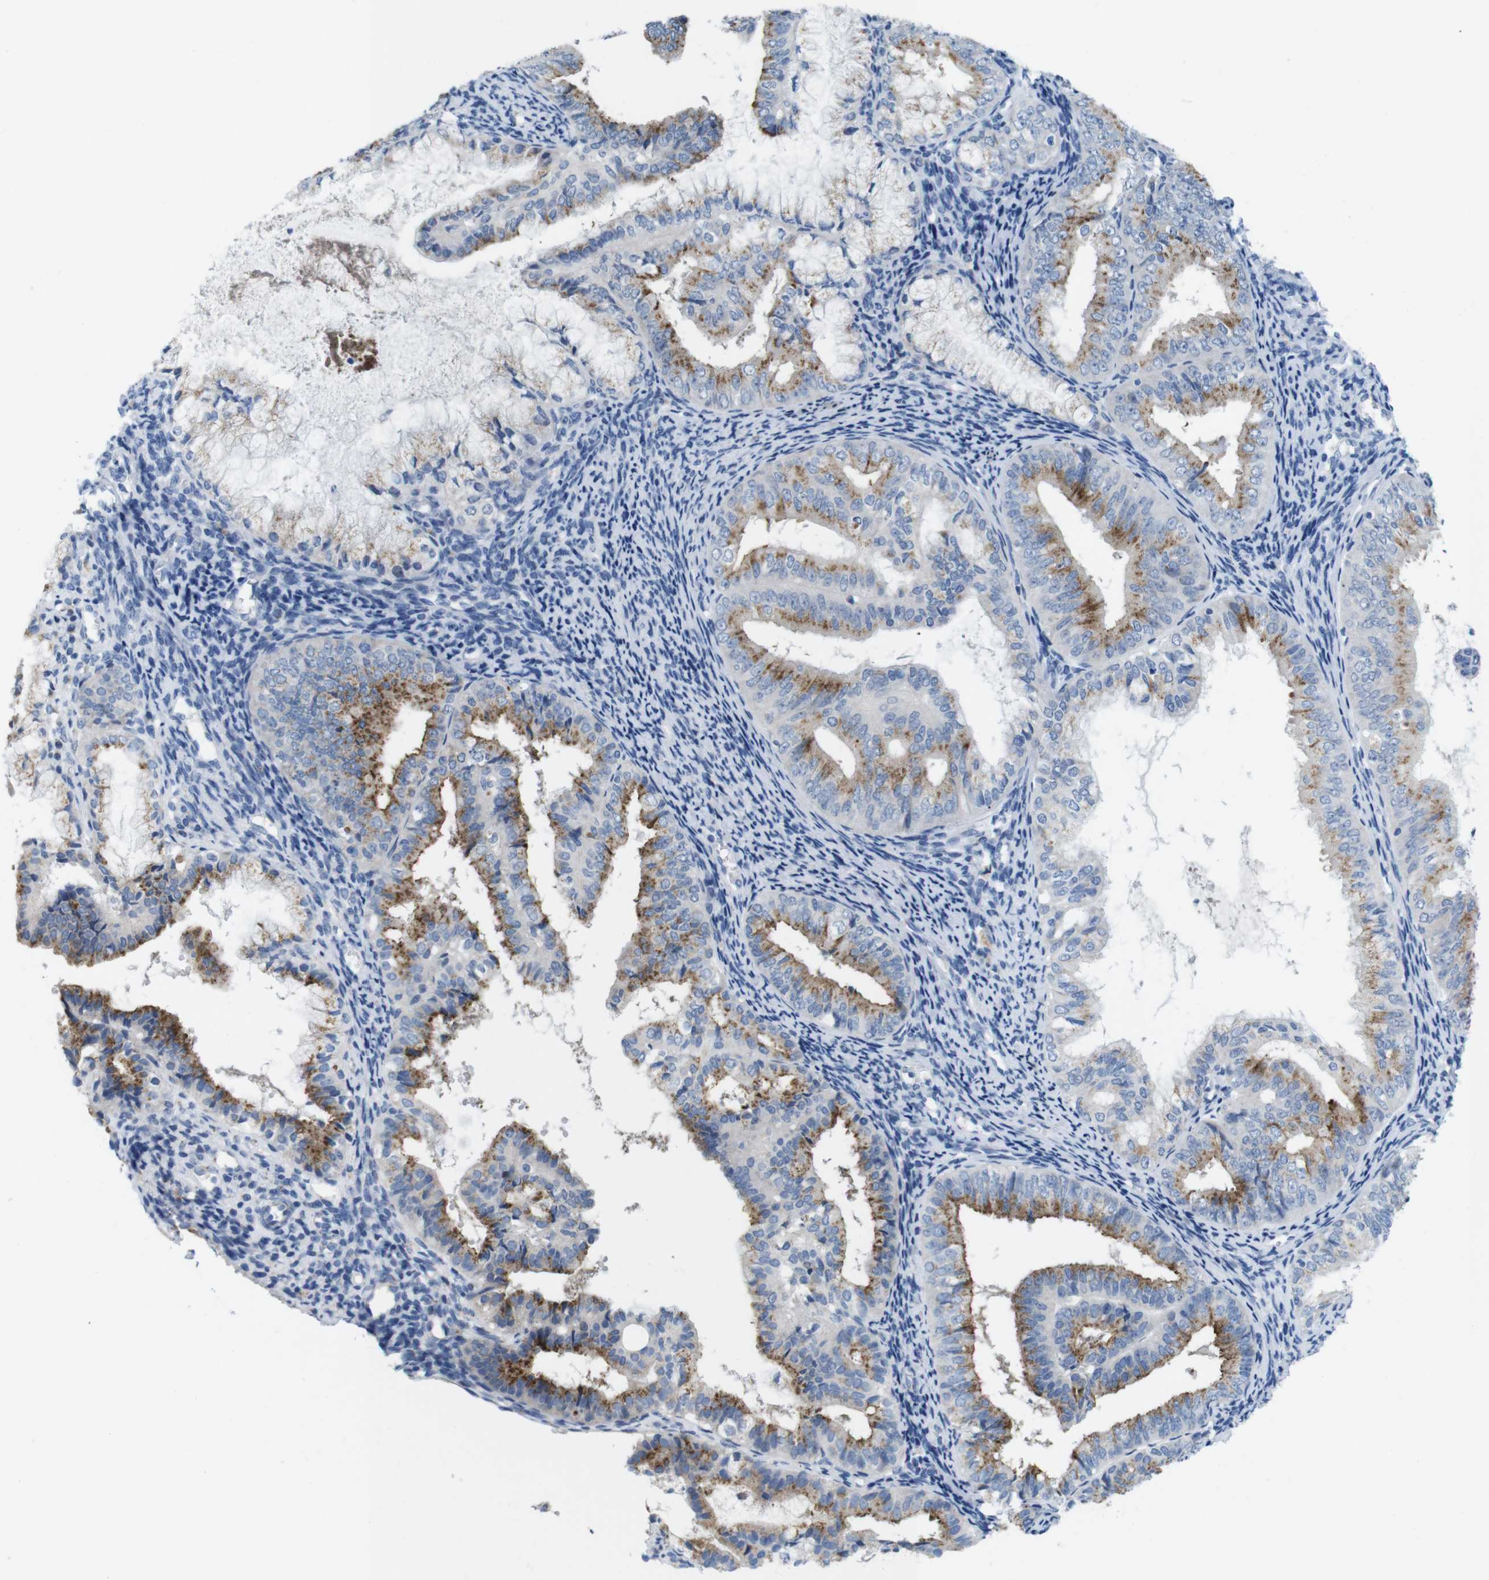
{"staining": {"intensity": "moderate", "quantity": ">75%", "location": "cytoplasmic/membranous"}, "tissue": "endometrial cancer", "cell_type": "Tumor cells", "image_type": "cancer", "snomed": [{"axis": "morphology", "description": "Adenocarcinoma, NOS"}, {"axis": "topography", "description": "Endometrium"}], "caption": "DAB immunohistochemical staining of human endometrial adenocarcinoma demonstrates moderate cytoplasmic/membranous protein expression in approximately >75% of tumor cells.", "gene": "GOLGA2", "patient": {"sex": "female", "age": 63}}